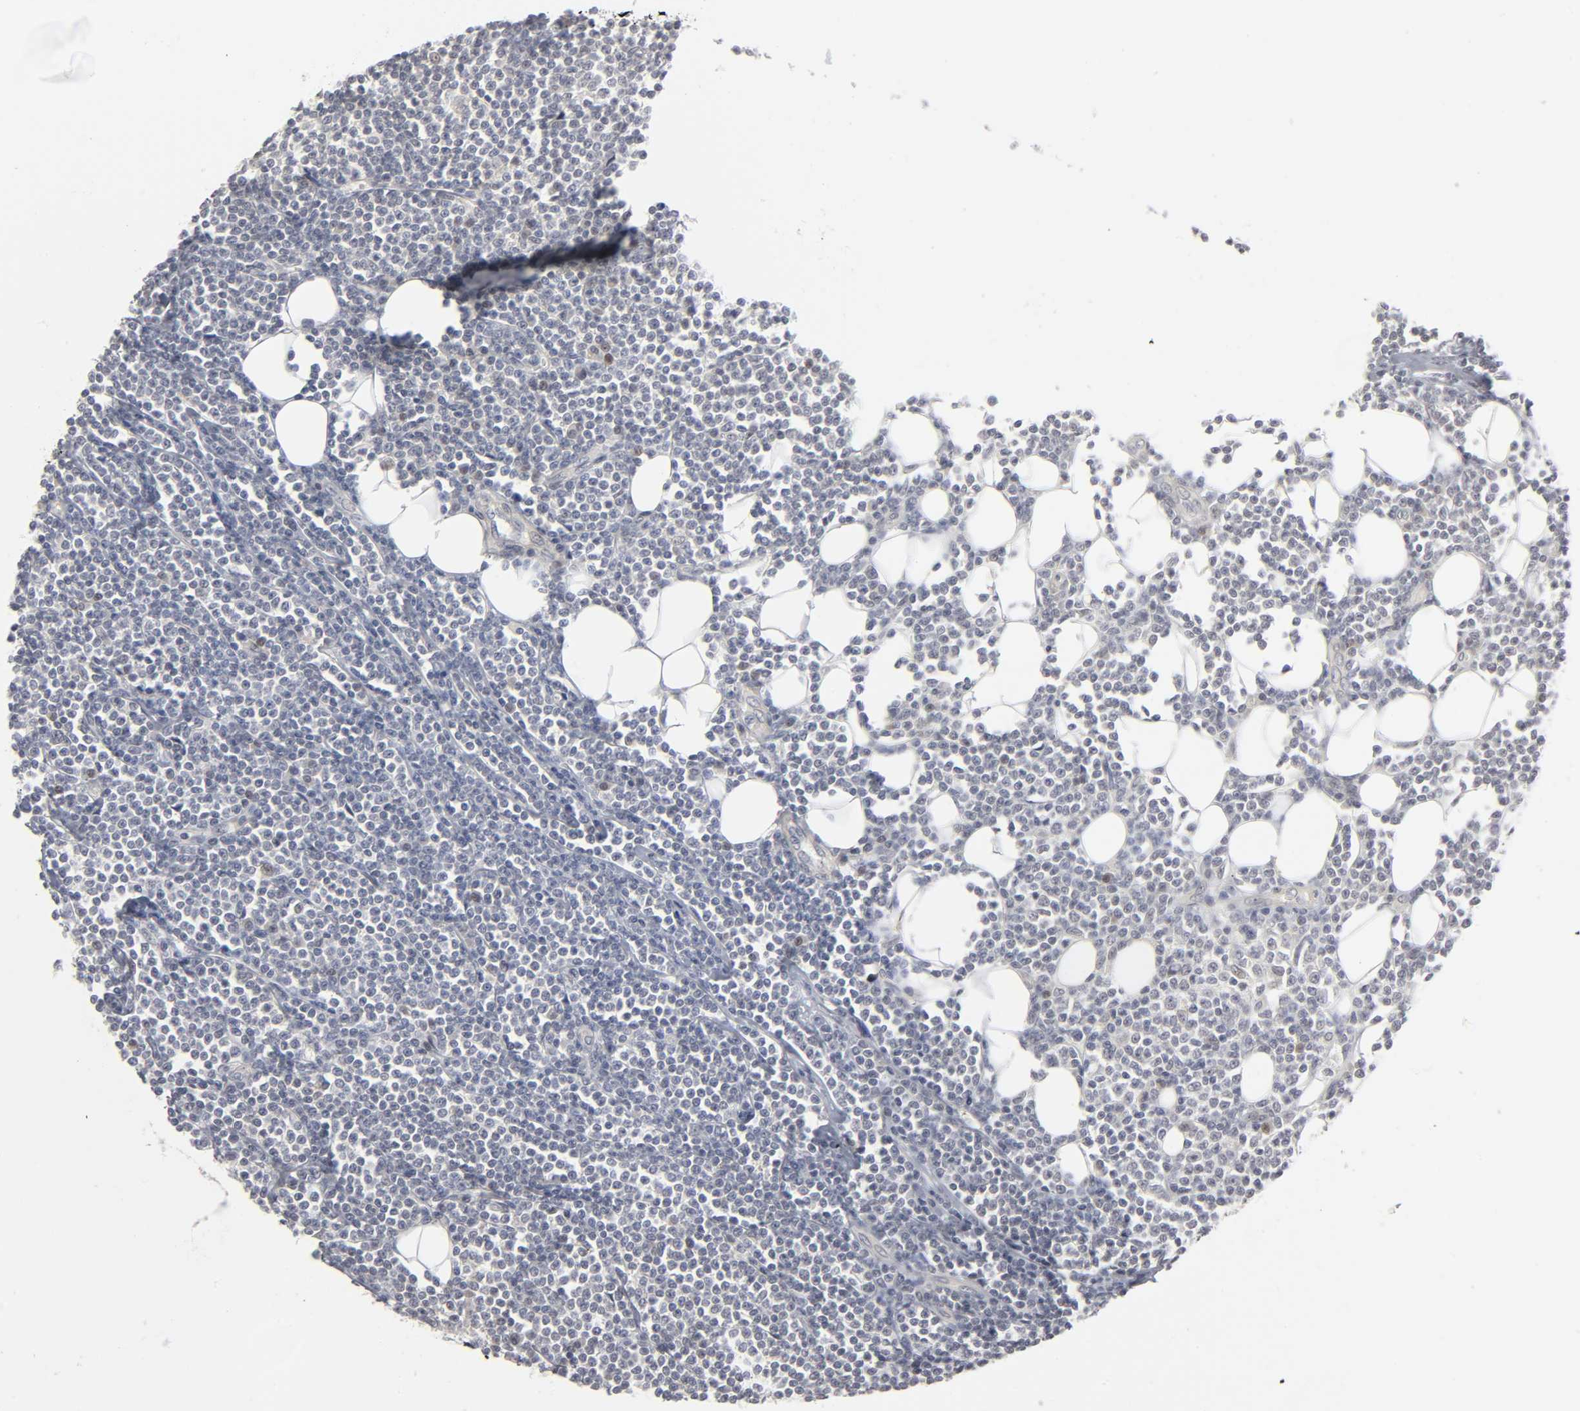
{"staining": {"intensity": "weak", "quantity": "<25%", "location": "nuclear"}, "tissue": "lymphoma", "cell_type": "Tumor cells", "image_type": "cancer", "snomed": [{"axis": "morphology", "description": "Malignant lymphoma, non-Hodgkin's type, Low grade"}, {"axis": "topography", "description": "Soft tissue"}], "caption": "Low-grade malignant lymphoma, non-Hodgkin's type was stained to show a protein in brown. There is no significant staining in tumor cells.", "gene": "PDLIM3", "patient": {"sex": "male", "age": 92}}